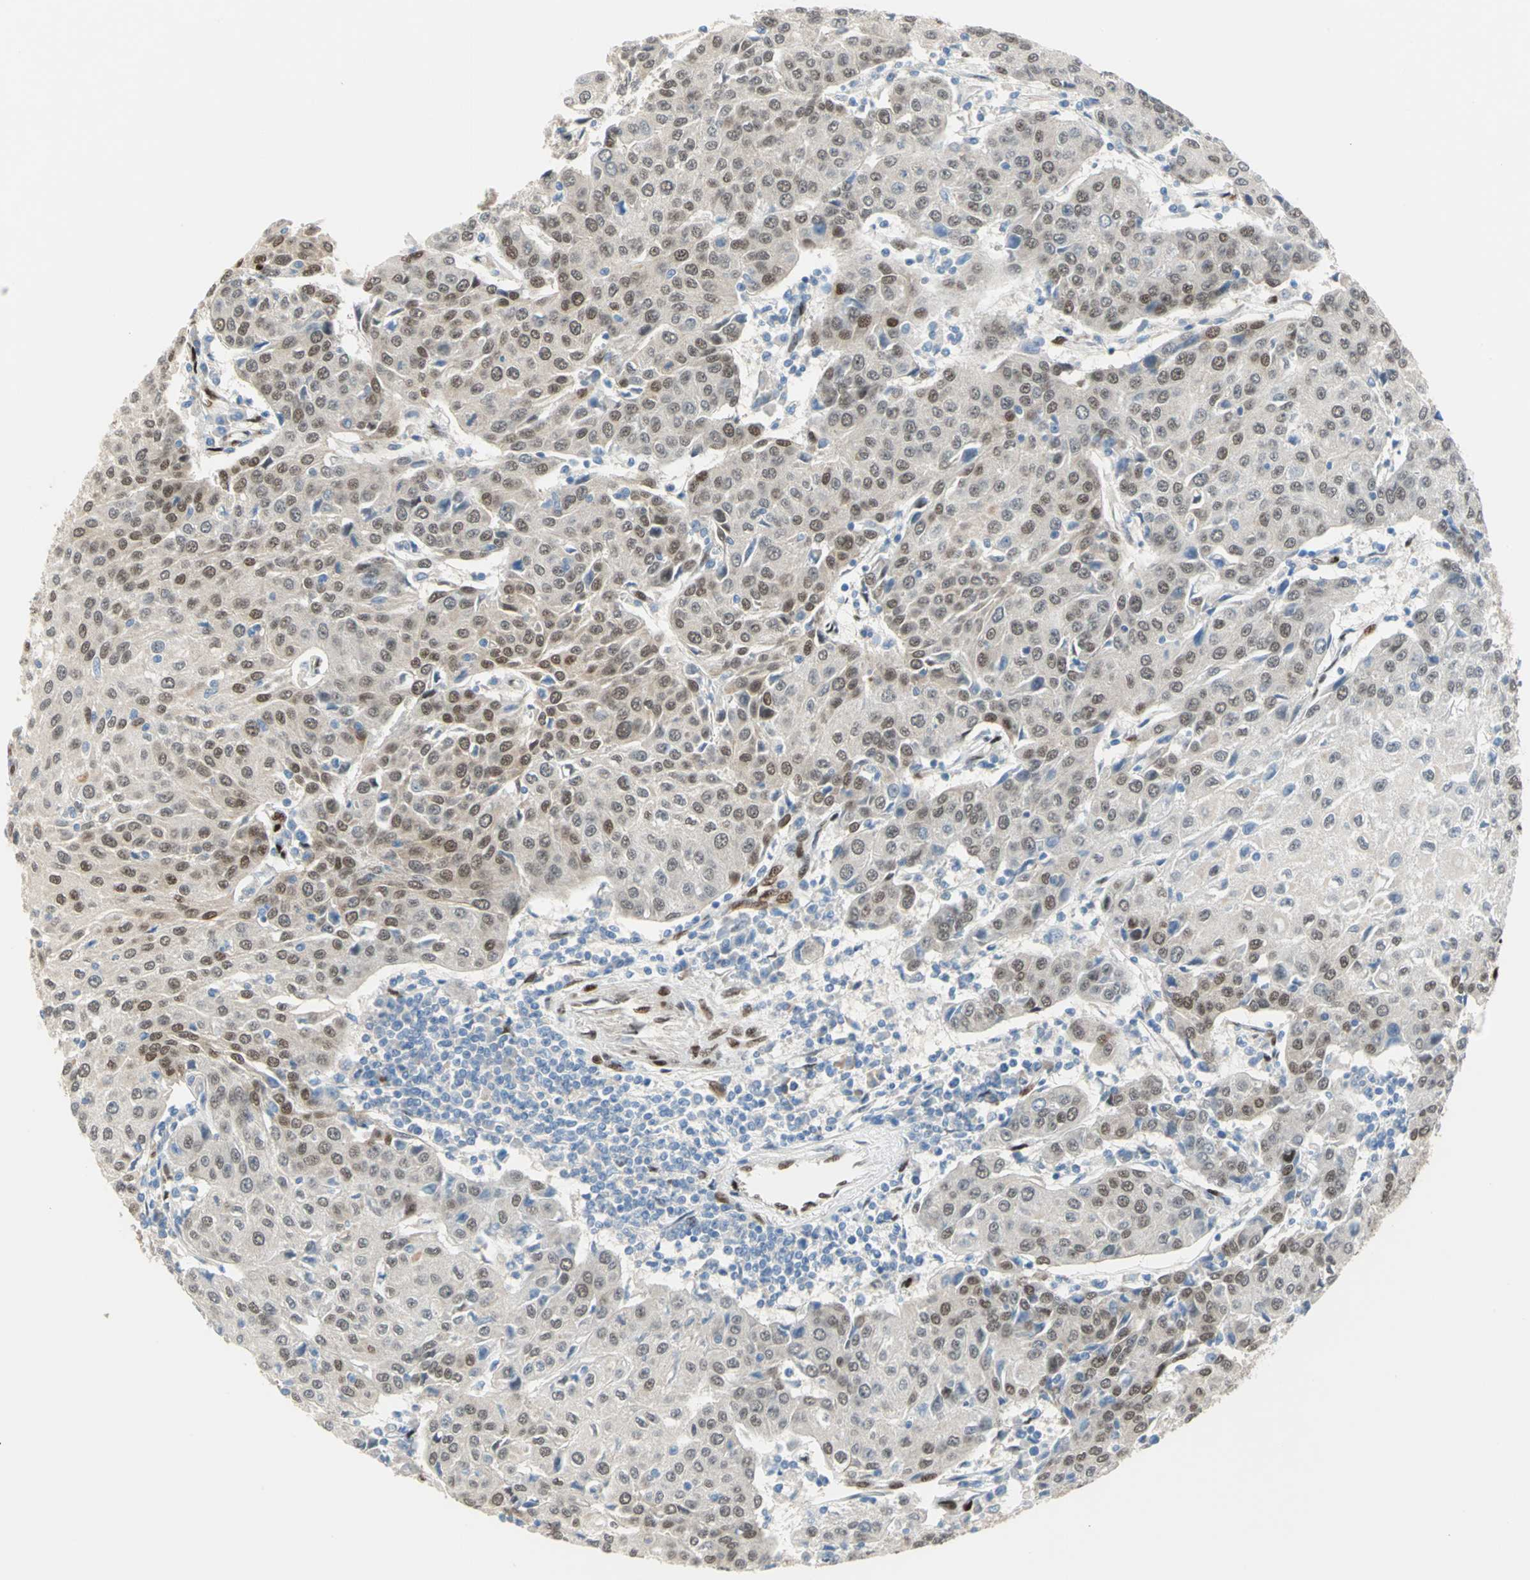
{"staining": {"intensity": "moderate", "quantity": "25%-75%", "location": "cytoplasmic/membranous,nuclear"}, "tissue": "urothelial cancer", "cell_type": "Tumor cells", "image_type": "cancer", "snomed": [{"axis": "morphology", "description": "Urothelial carcinoma, High grade"}, {"axis": "topography", "description": "Urinary bladder"}], "caption": "Tumor cells exhibit moderate cytoplasmic/membranous and nuclear positivity in about 25%-75% of cells in urothelial cancer.", "gene": "RBFOX2", "patient": {"sex": "female", "age": 85}}